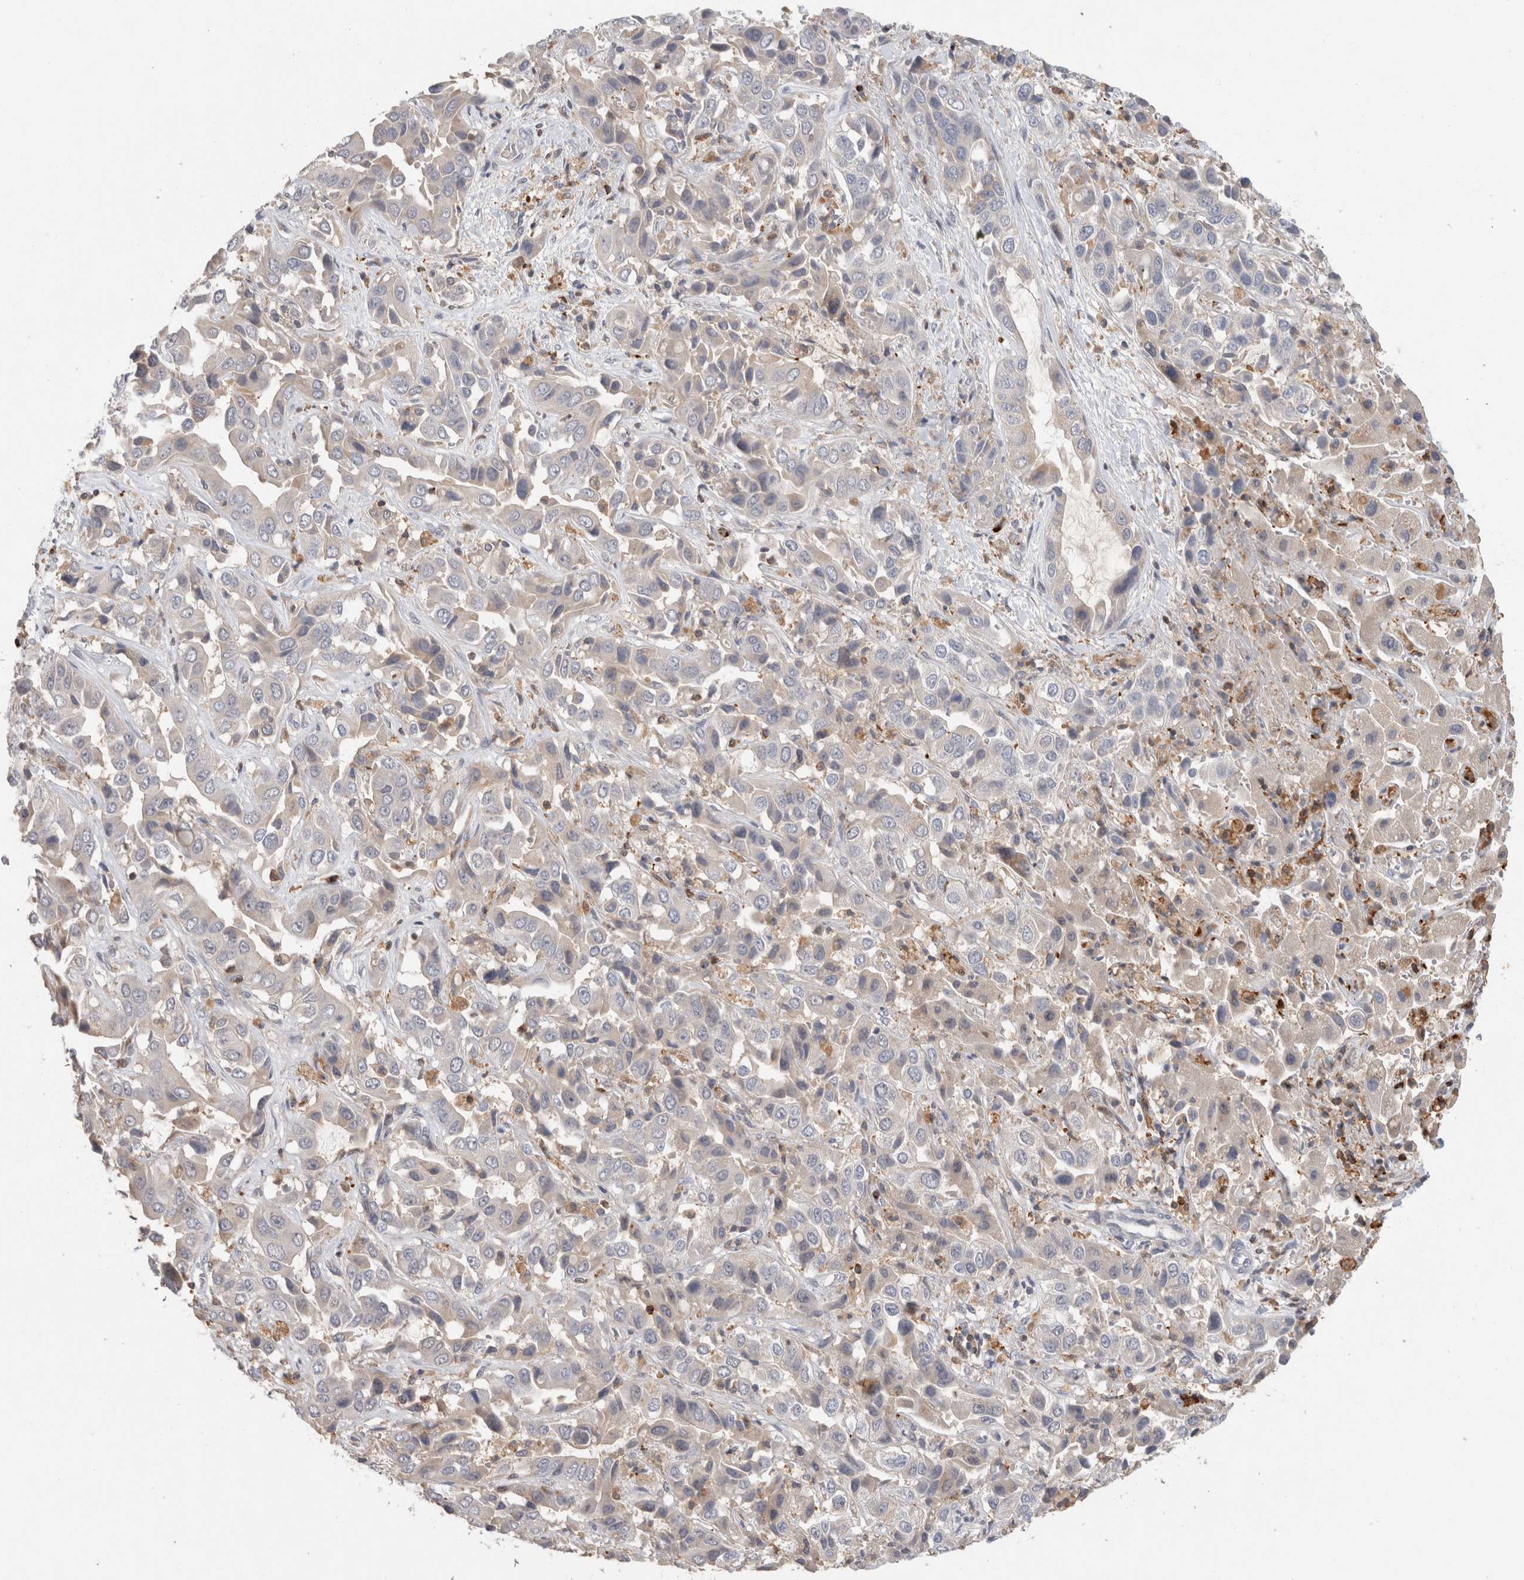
{"staining": {"intensity": "negative", "quantity": "none", "location": "none"}, "tissue": "liver cancer", "cell_type": "Tumor cells", "image_type": "cancer", "snomed": [{"axis": "morphology", "description": "Cholangiocarcinoma"}, {"axis": "topography", "description": "Liver"}], "caption": "Liver cancer was stained to show a protein in brown. There is no significant expression in tumor cells. (Immunohistochemistry, brightfield microscopy, high magnification).", "gene": "GFRA2", "patient": {"sex": "female", "age": 52}}